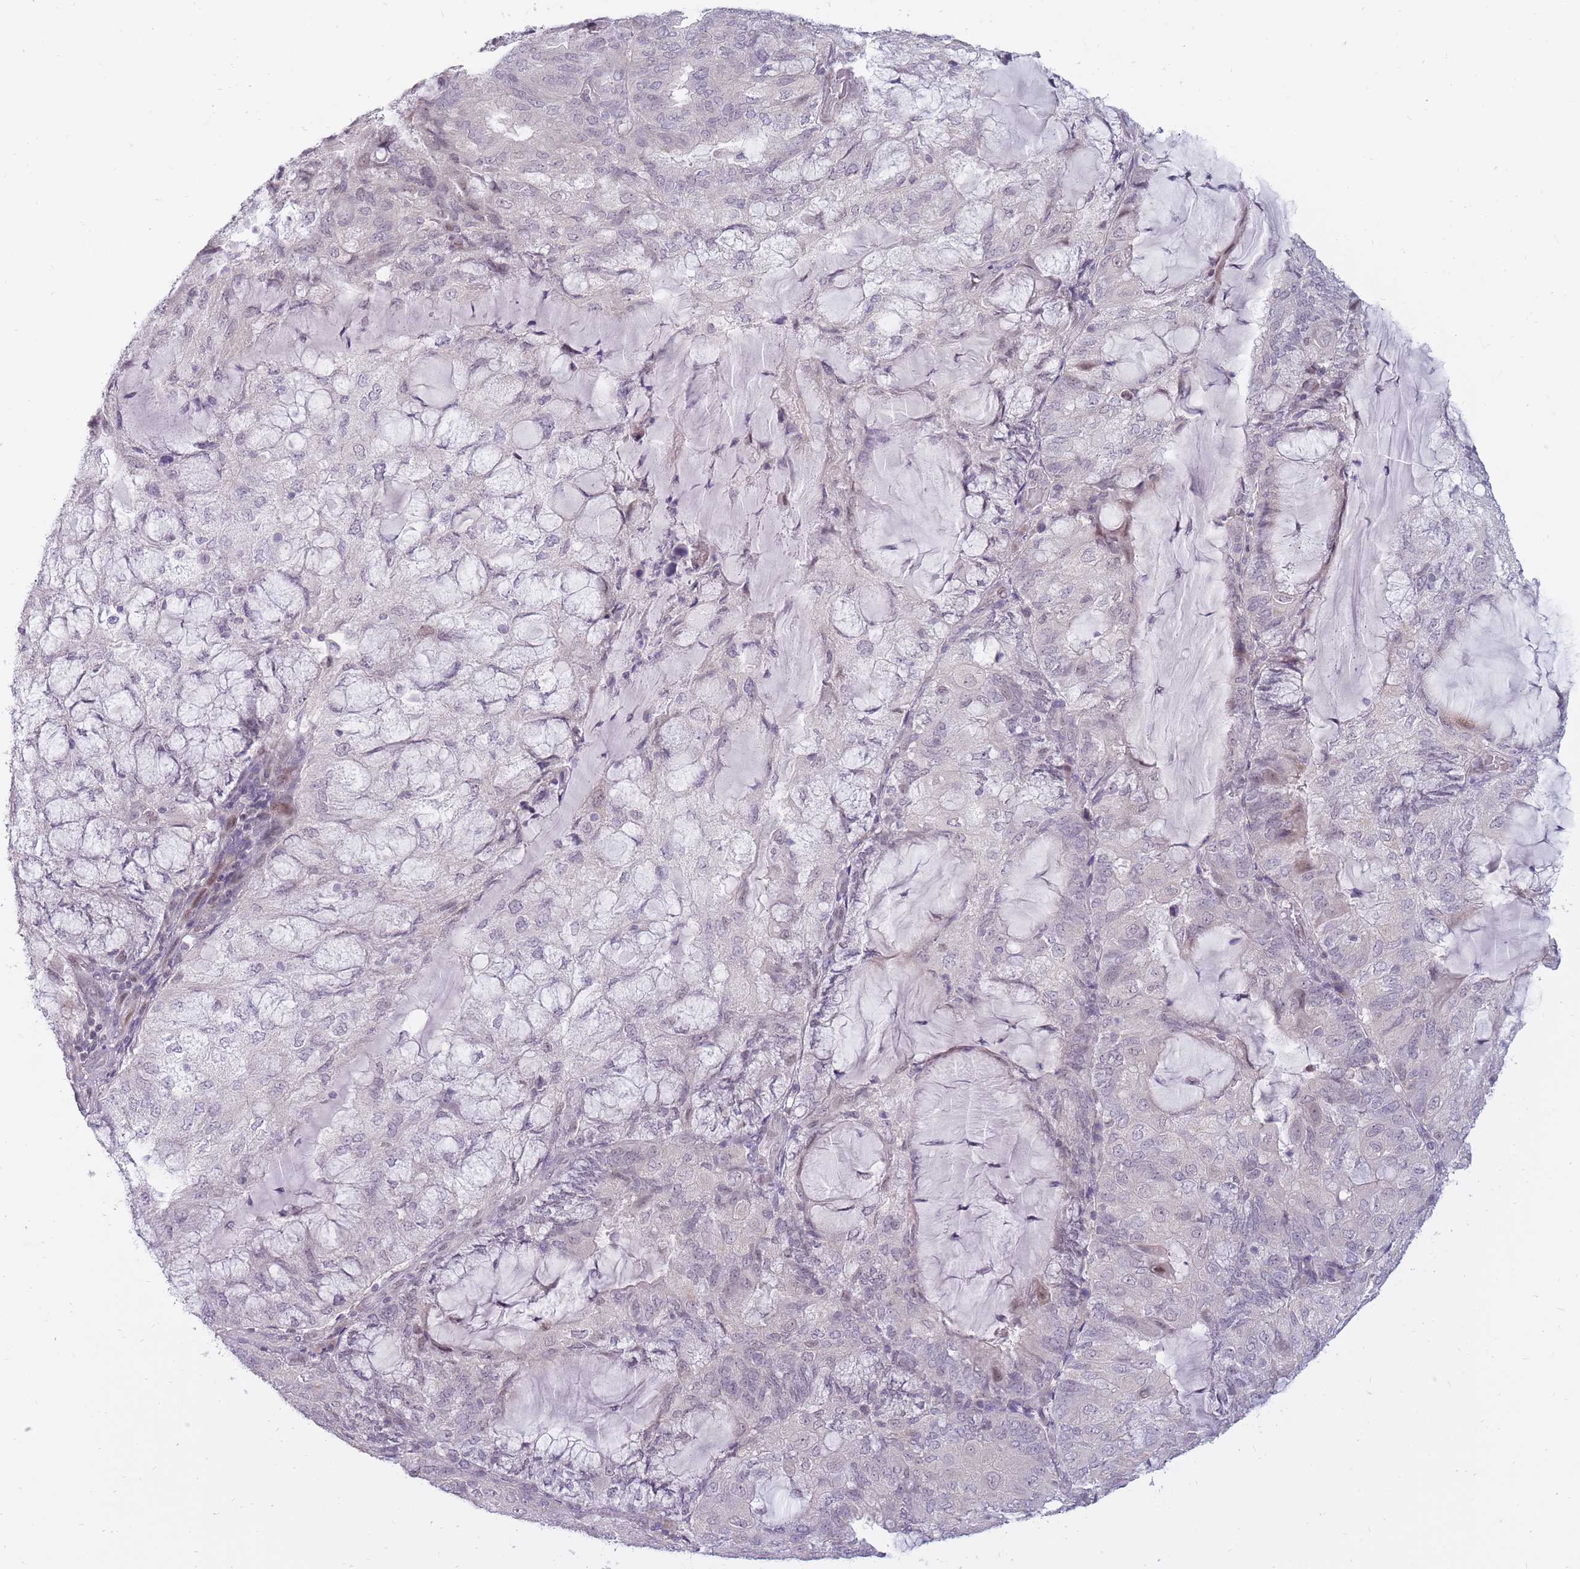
{"staining": {"intensity": "negative", "quantity": "none", "location": "none"}, "tissue": "endometrial cancer", "cell_type": "Tumor cells", "image_type": "cancer", "snomed": [{"axis": "morphology", "description": "Adenocarcinoma, NOS"}, {"axis": "topography", "description": "Endometrium"}], "caption": "Adenocarcinoma (endometrial) stained for a protein using IHC reveals no staining tumor cells.", "gene": "POMZP3", "patient": {"sex": "female", "age": 81}}